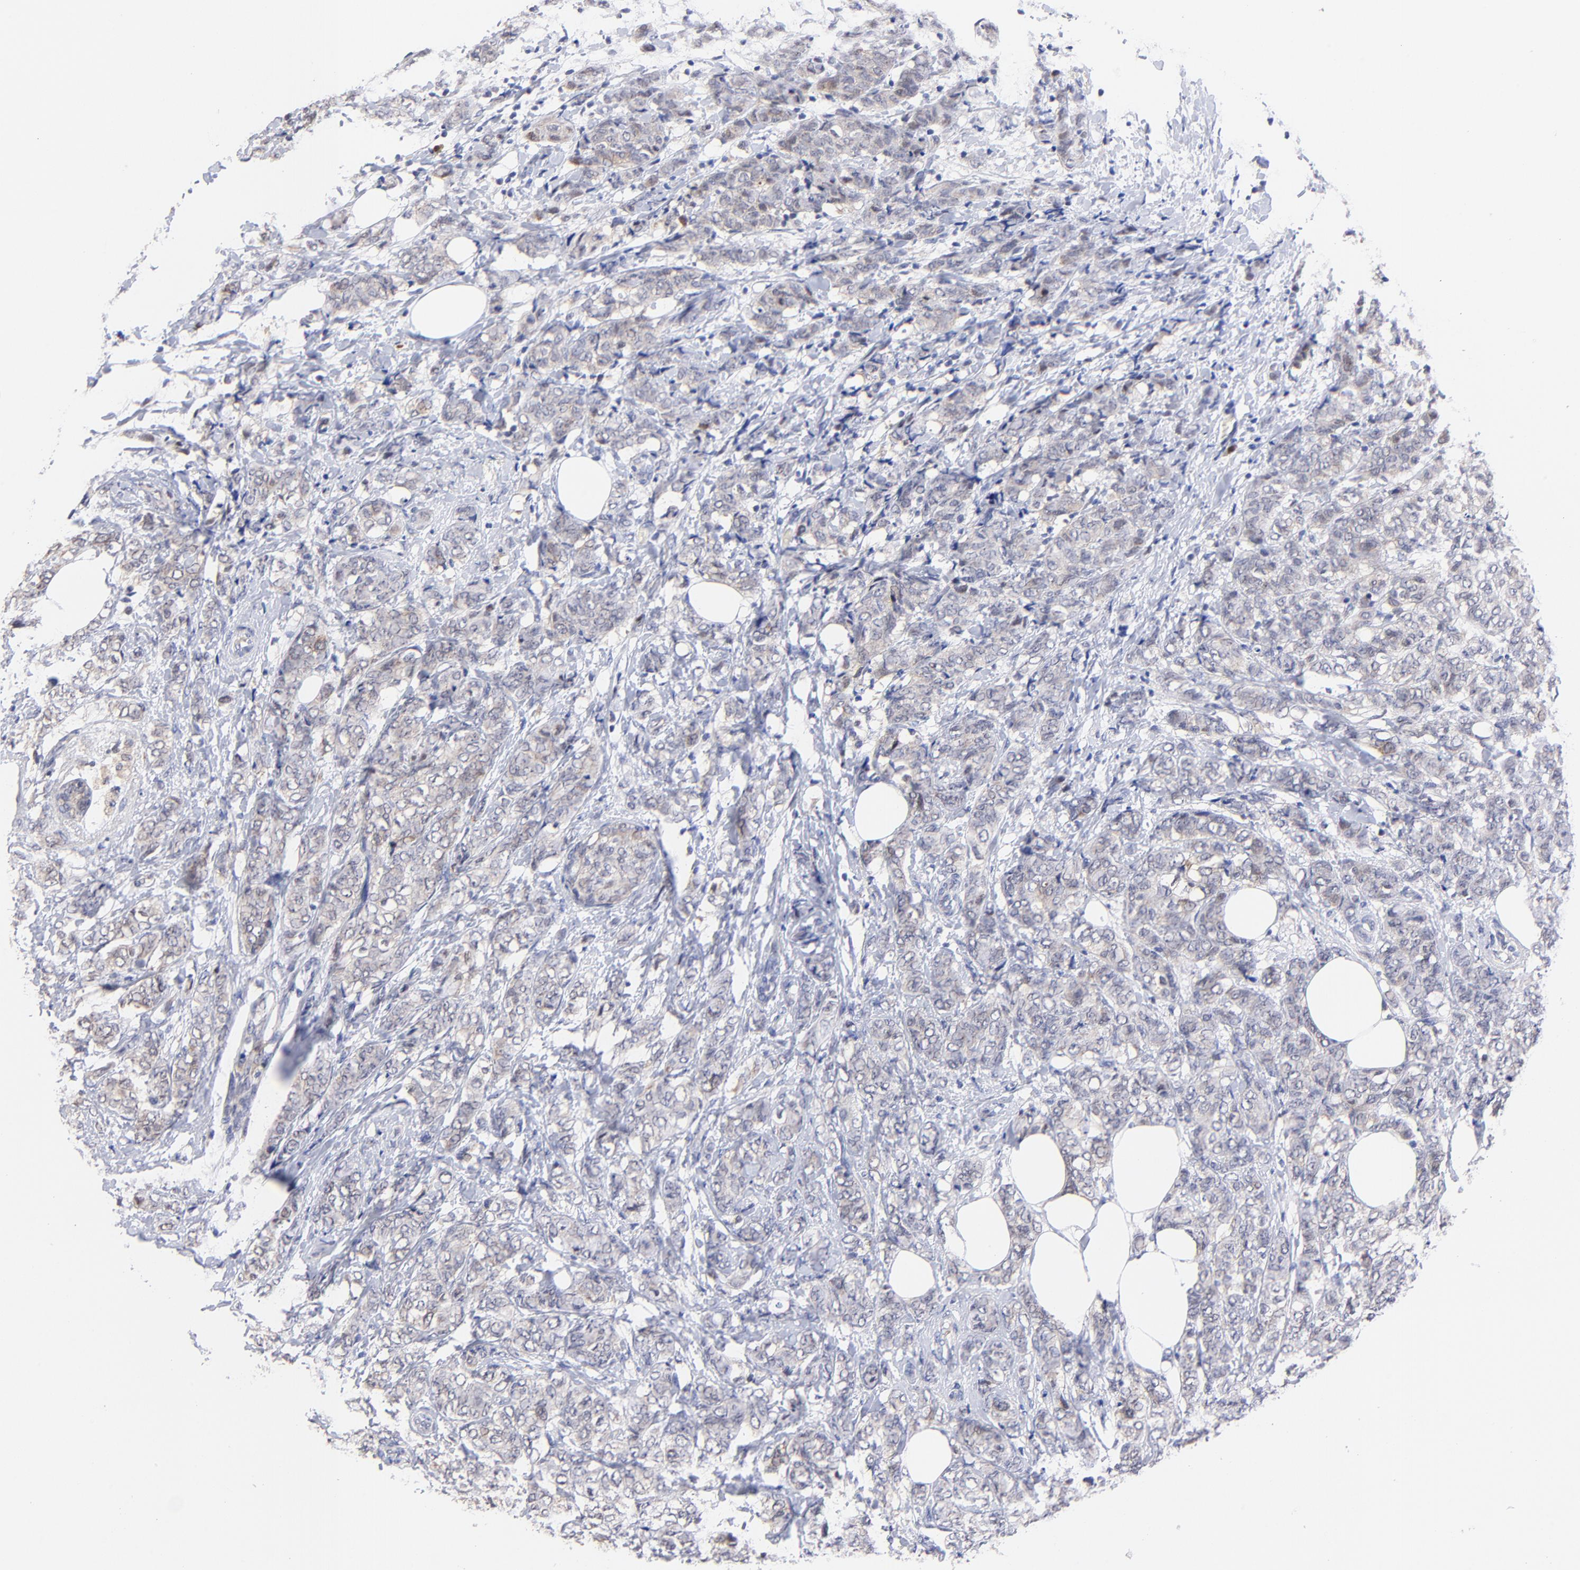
{"staining": {"intensity": "negative", "quantity": "none", "location": "none"}, "tissue": "breast cancer", "cell_type": "Tumor cells", "image_type": "cancer", "snomed": [{"axis": "morphology", "description": "Lobular carcinoma"}, {"axis": "topography", "description": "Breast"}], "caption": "DAB immunohistochemical staining of human breast cancer reveals no significant expression in tumor cells.", "gene": "ZNF155", "patient": {"sex": "female", "age": 60}}